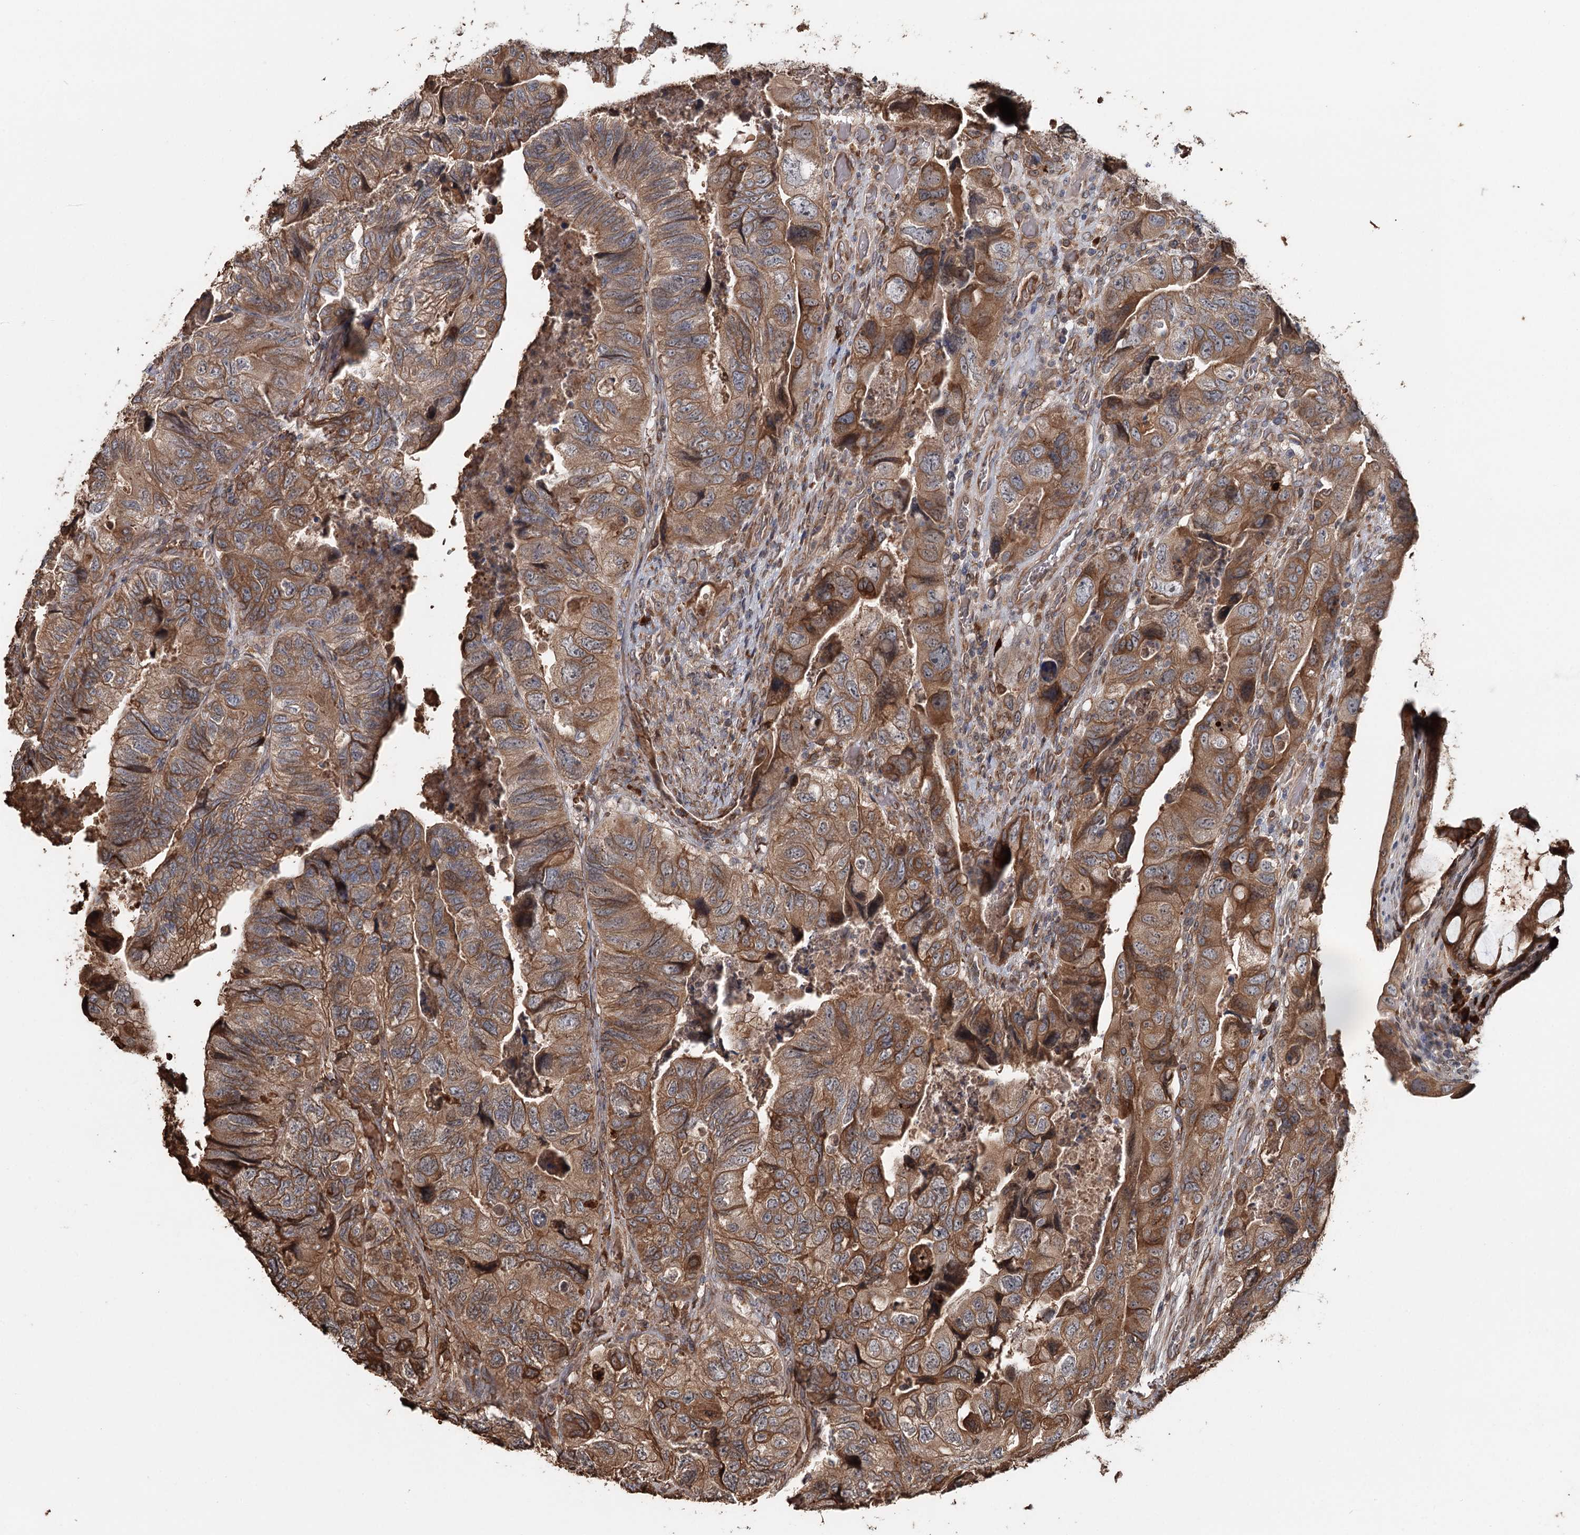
{"staining": {"intensity": "moderate", "quantity": ">75%", "location": "cytoplasmic/membranous"}, "tissue": "colorectal cancer", "cell_type": "Tumor cells", "image_type": "cancer", "snomed": [{"axis": "morphology", "description": "Adenocarcinoma, NOS"}, {"axis": "topography", "description": "Rectum"}], "caption": "Colorectal cancer (adenocarcinoma) stained with a protein marker displays moderate staining in tumor cells.", "gene": "SYVN1", "patient": {"sex": "male", "age": 63}}